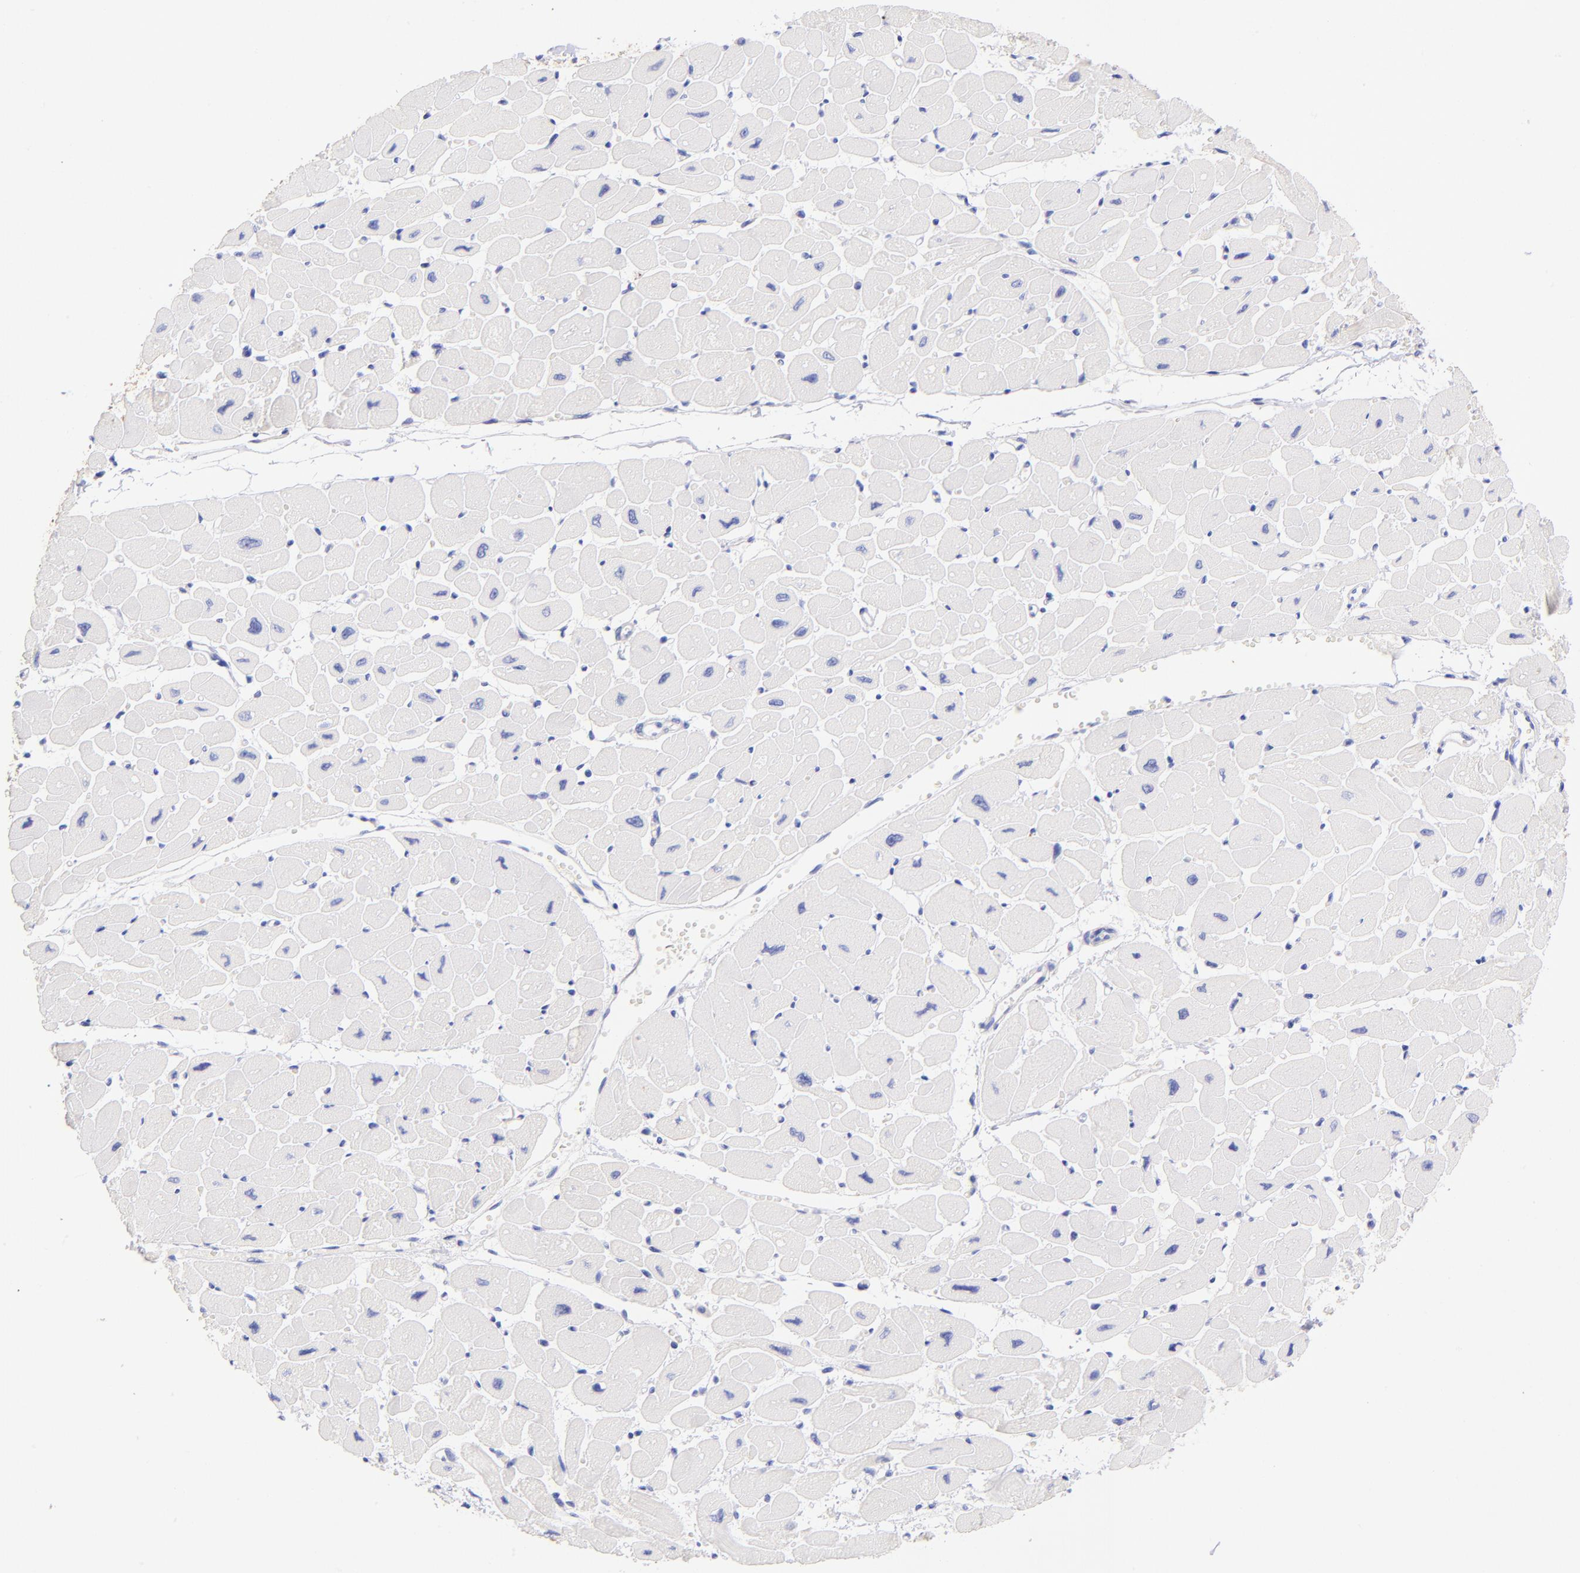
{"staining": {"intensity": "negative", "quantity": "none", "location": "none"}, "tissue": "heart muscle", "cell_type": "Cardiomyocytes", "image_type": "normal", "snomed": [{"axis": "morphology", "description": "Normal tissue, NOS"}, {"axis": "topography", "description": "Heart"}], "caption": "The histopathology image exhibits no significant positivity in cardiomyocytes of heart muscle.", "gene": "RAB3B", "patient": {"sex": "female", "age": 54}}